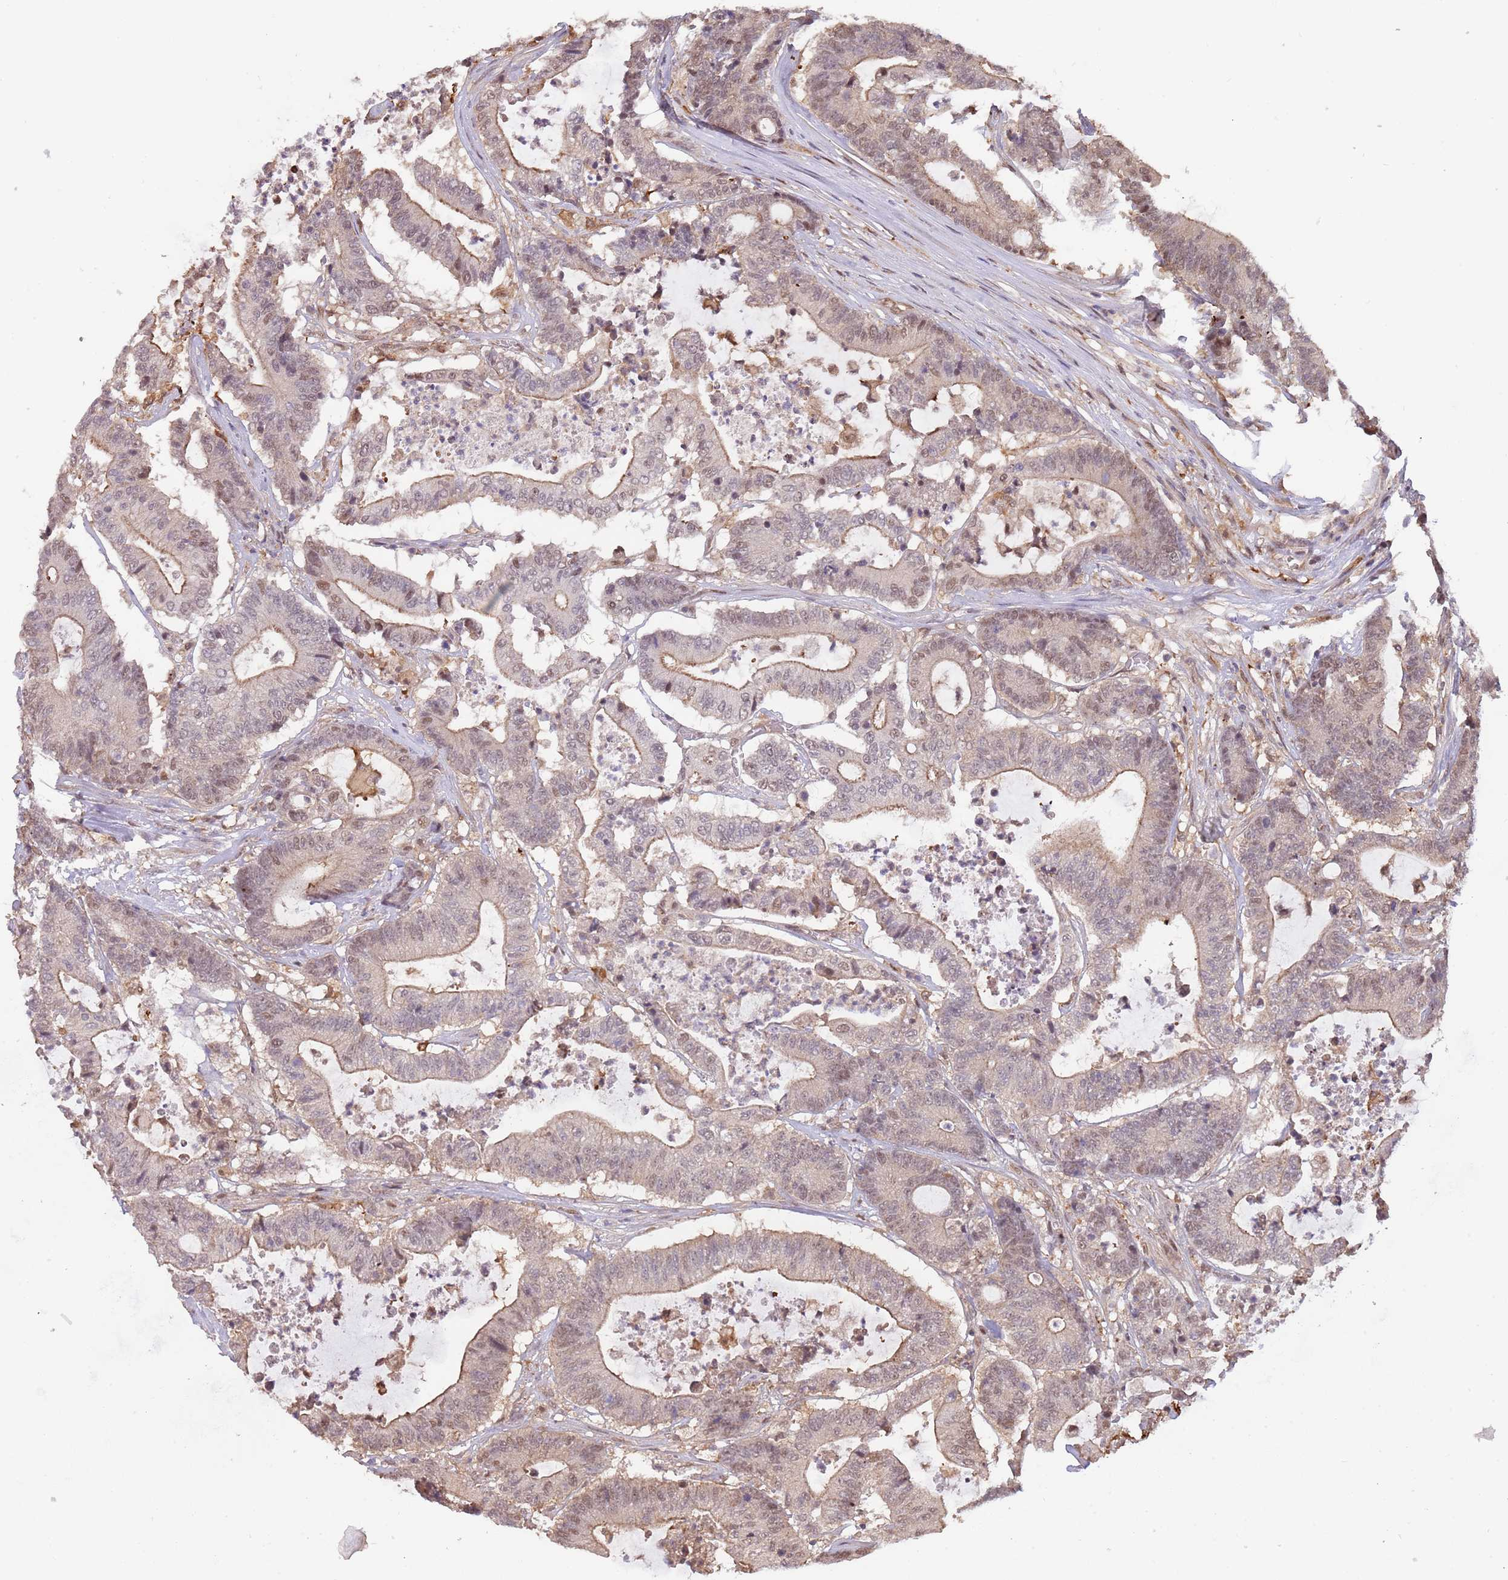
{"staining": {"intensity": "weak", "quantity": "25%-75%", "location": "cytoplasmic/membranous,nuclear"}, "tissue": "colorectal cancer", "cell_type": "Tumor cells", "image_type": "cancer", "snomed": [{"axis": "morphology", "description": "Adenocarcinoma, NOS"}, {"axis": "topography", "description": "Colon"}], "caption": "Brown immunohistochemical staining in colorectal adenocarcinoma reveals weak cytoplasmic/membranous and nuclear staining in about 25%-75% of tumor cells.", "gene": "PLSCR5", "patient": {"sex": "female", "age": 84}}